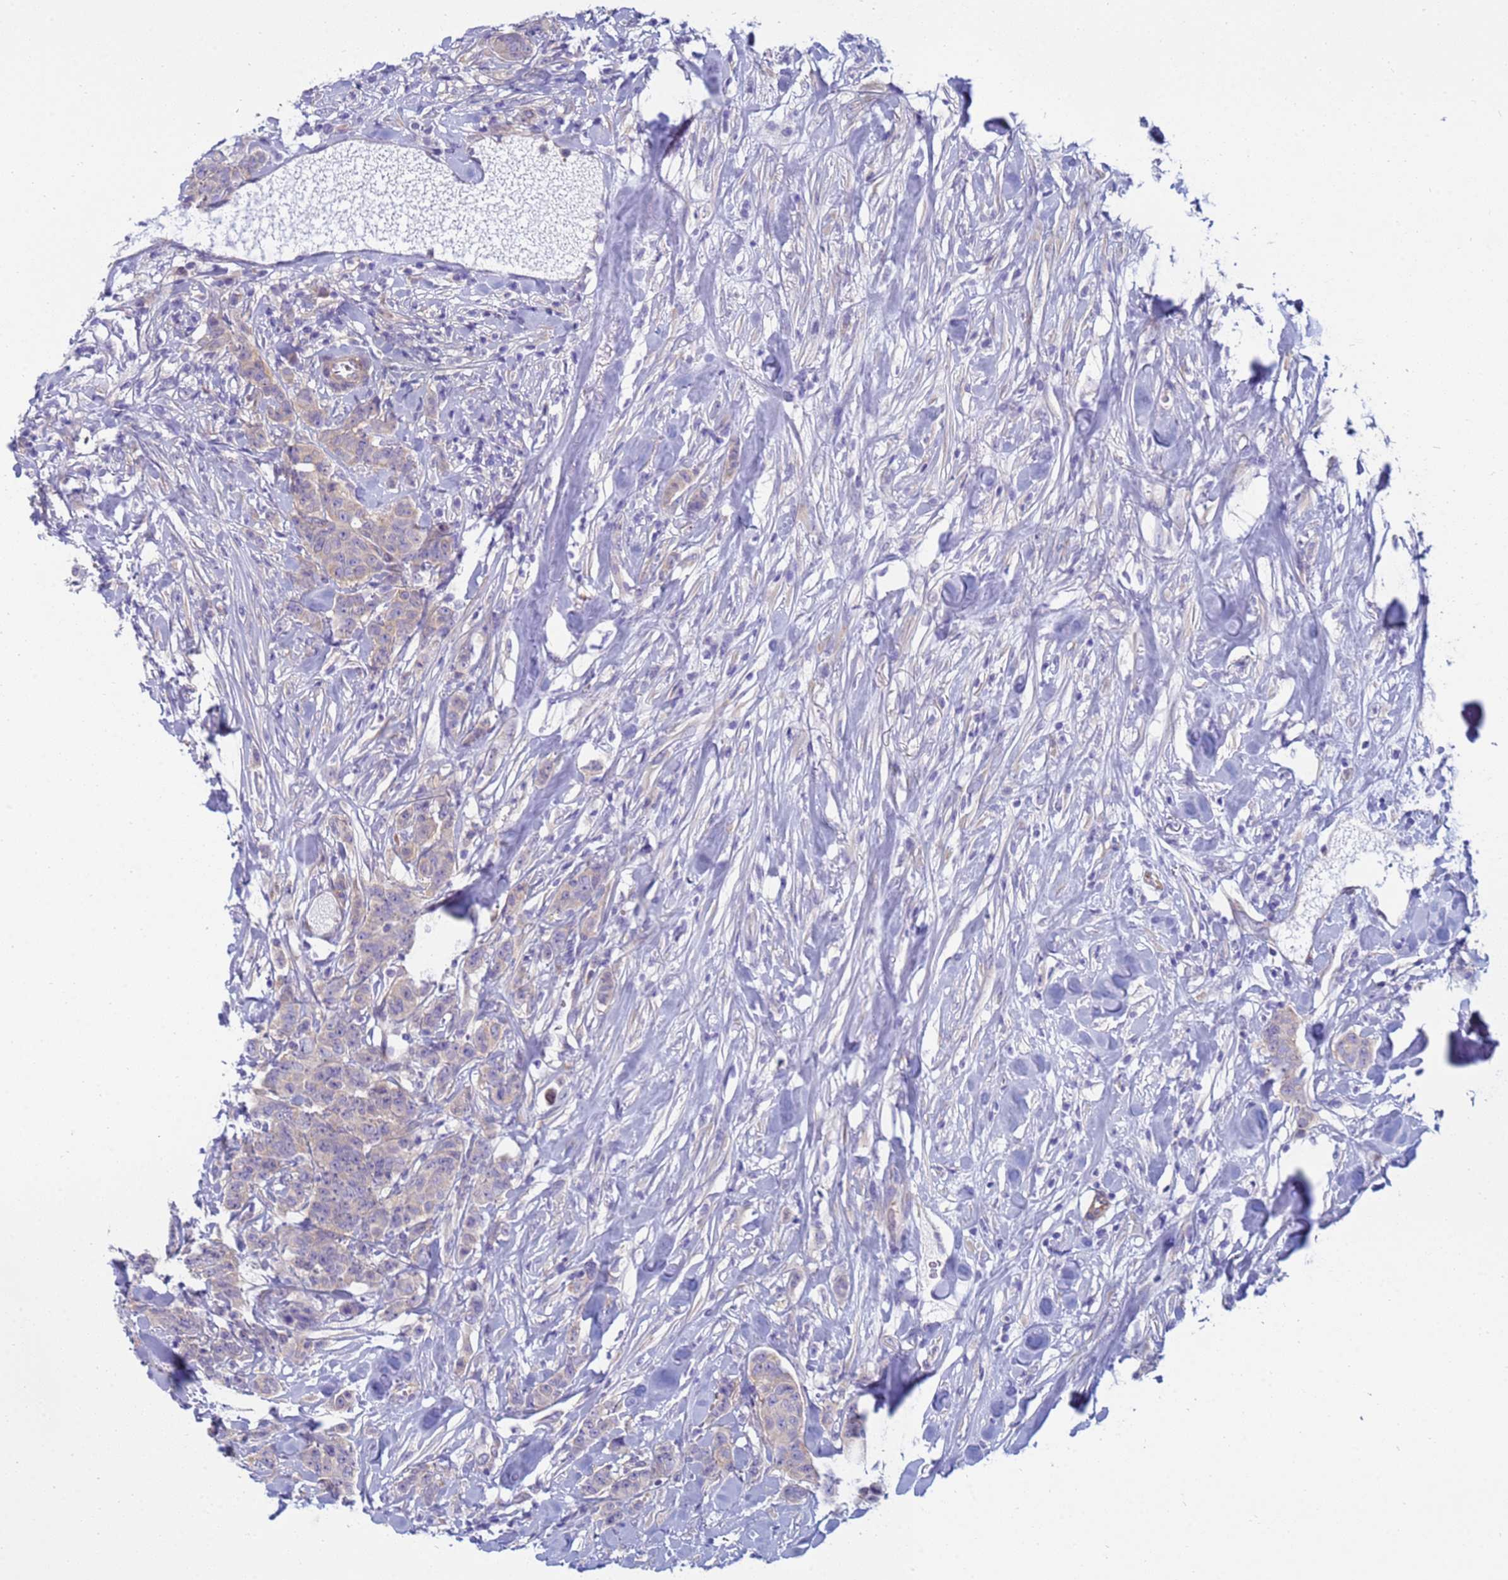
{"staining": {"intensity": "negative", "quantity": "none", "location": "none"}, "tissue": "breast cancer", "cell_type": "Tumor cells", "image_type": "cancer", "snomed": [{"axis": "morphology", "description": "Duct carcinoma"}, {"axis": "topography", "description": "Breast"}], "caption": "Tumor cells are negative for brown protein staining in breast cancer.", "gene": "TRPC6", "patient": {"sex": "female", "age": 40}}